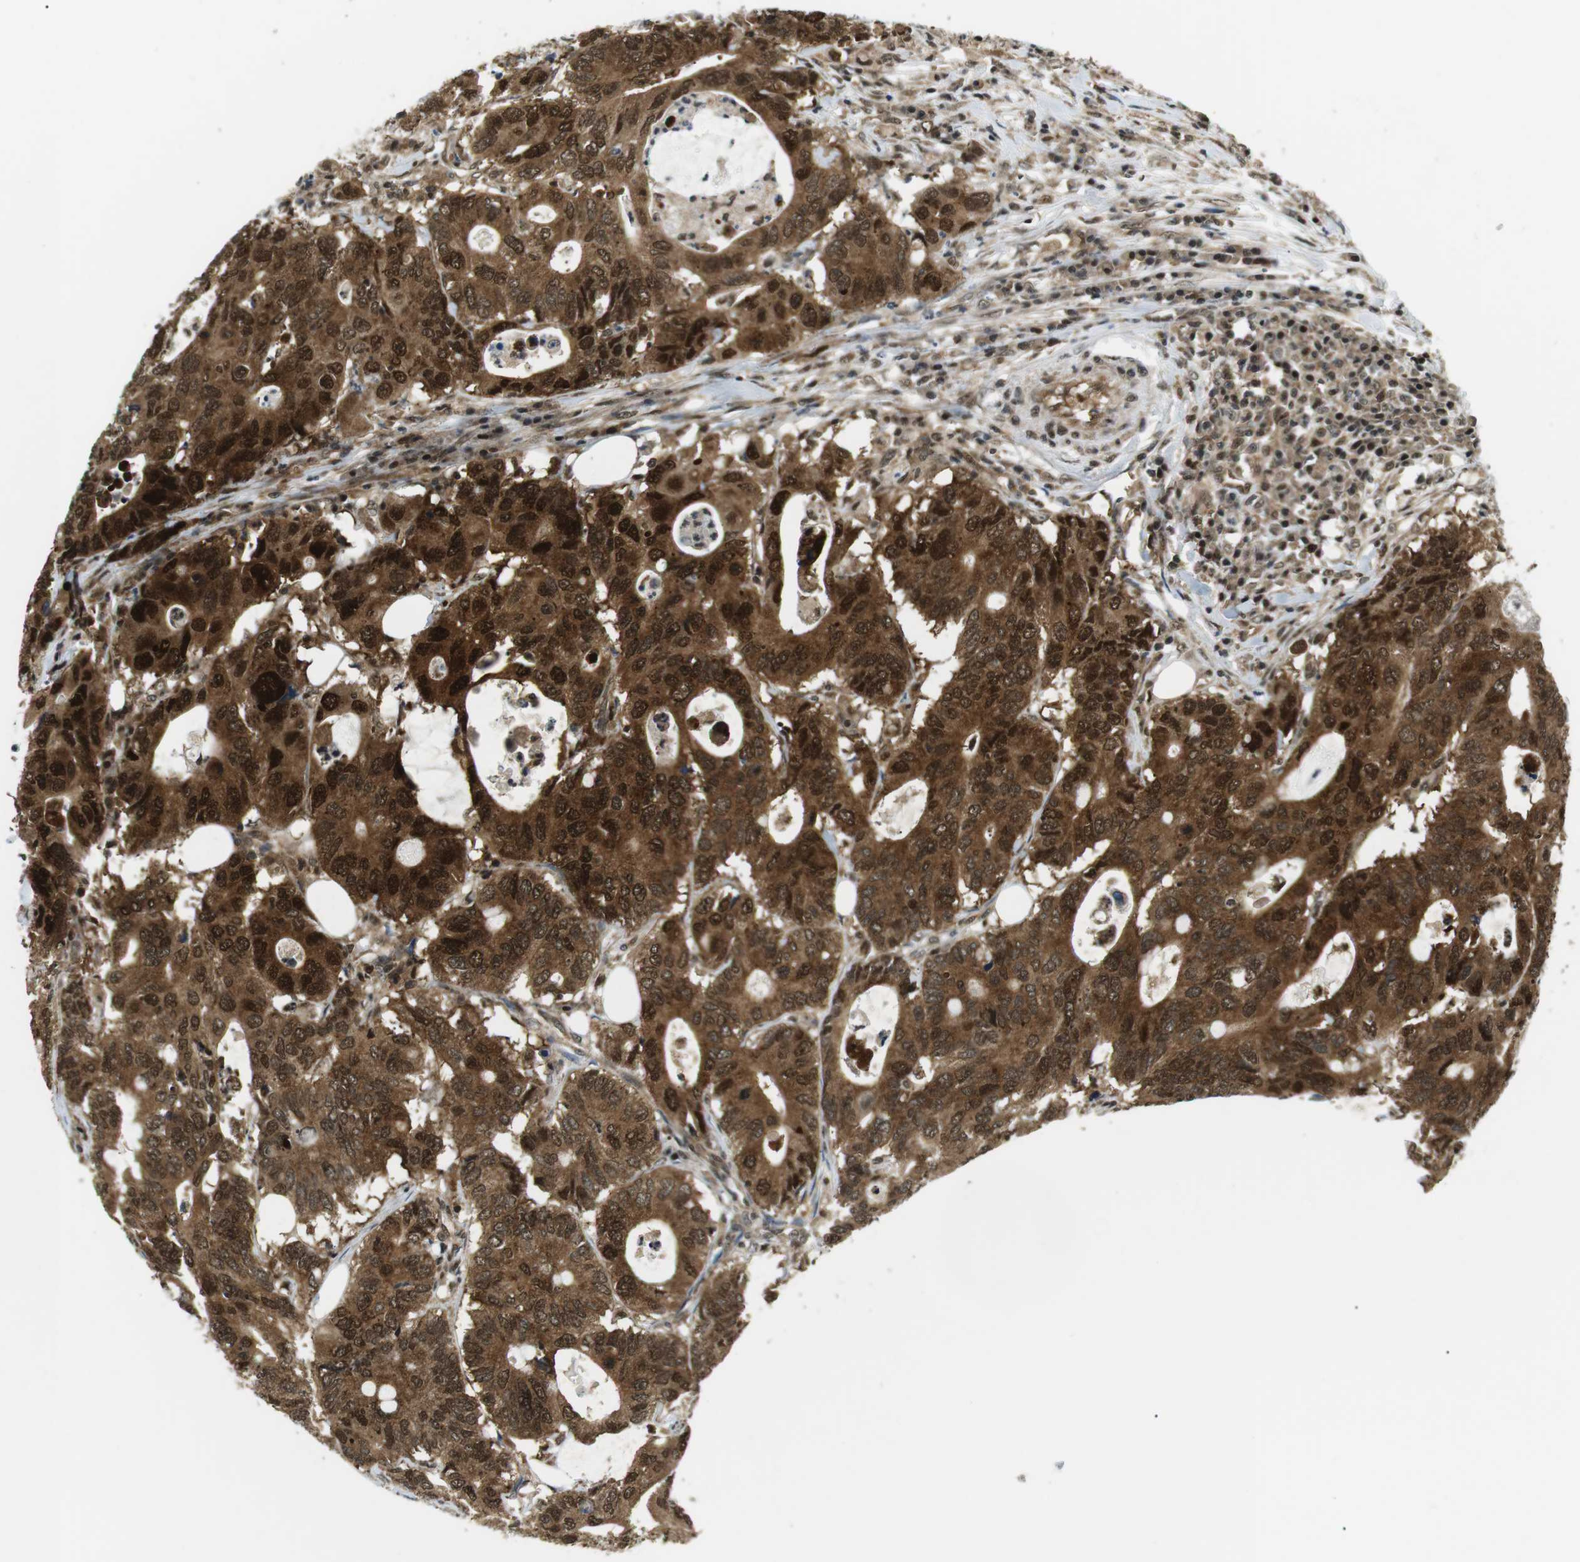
{"staining": {"intensity": "strong", "quantity": ">75%", "location": "cytoplasmic/membranous,nuclear"}, "tissue": "colorectal cancer", "cell_type": "Tumor cells", "image_type": "cancer", "snomed": [{"axis": "morphology", "description": "Adenocarcinoma, NOS"}, {"axis": "topography", "description": "Colon"}], "caption": "Strong cytoplasmic/membranous and nuclear protein expression is seen in about >75% of tumor cells in colorectal cancer (adenocarcinoma).", "gene": "CSNK2B", "patient": {"sex": "male", "age": 71}}